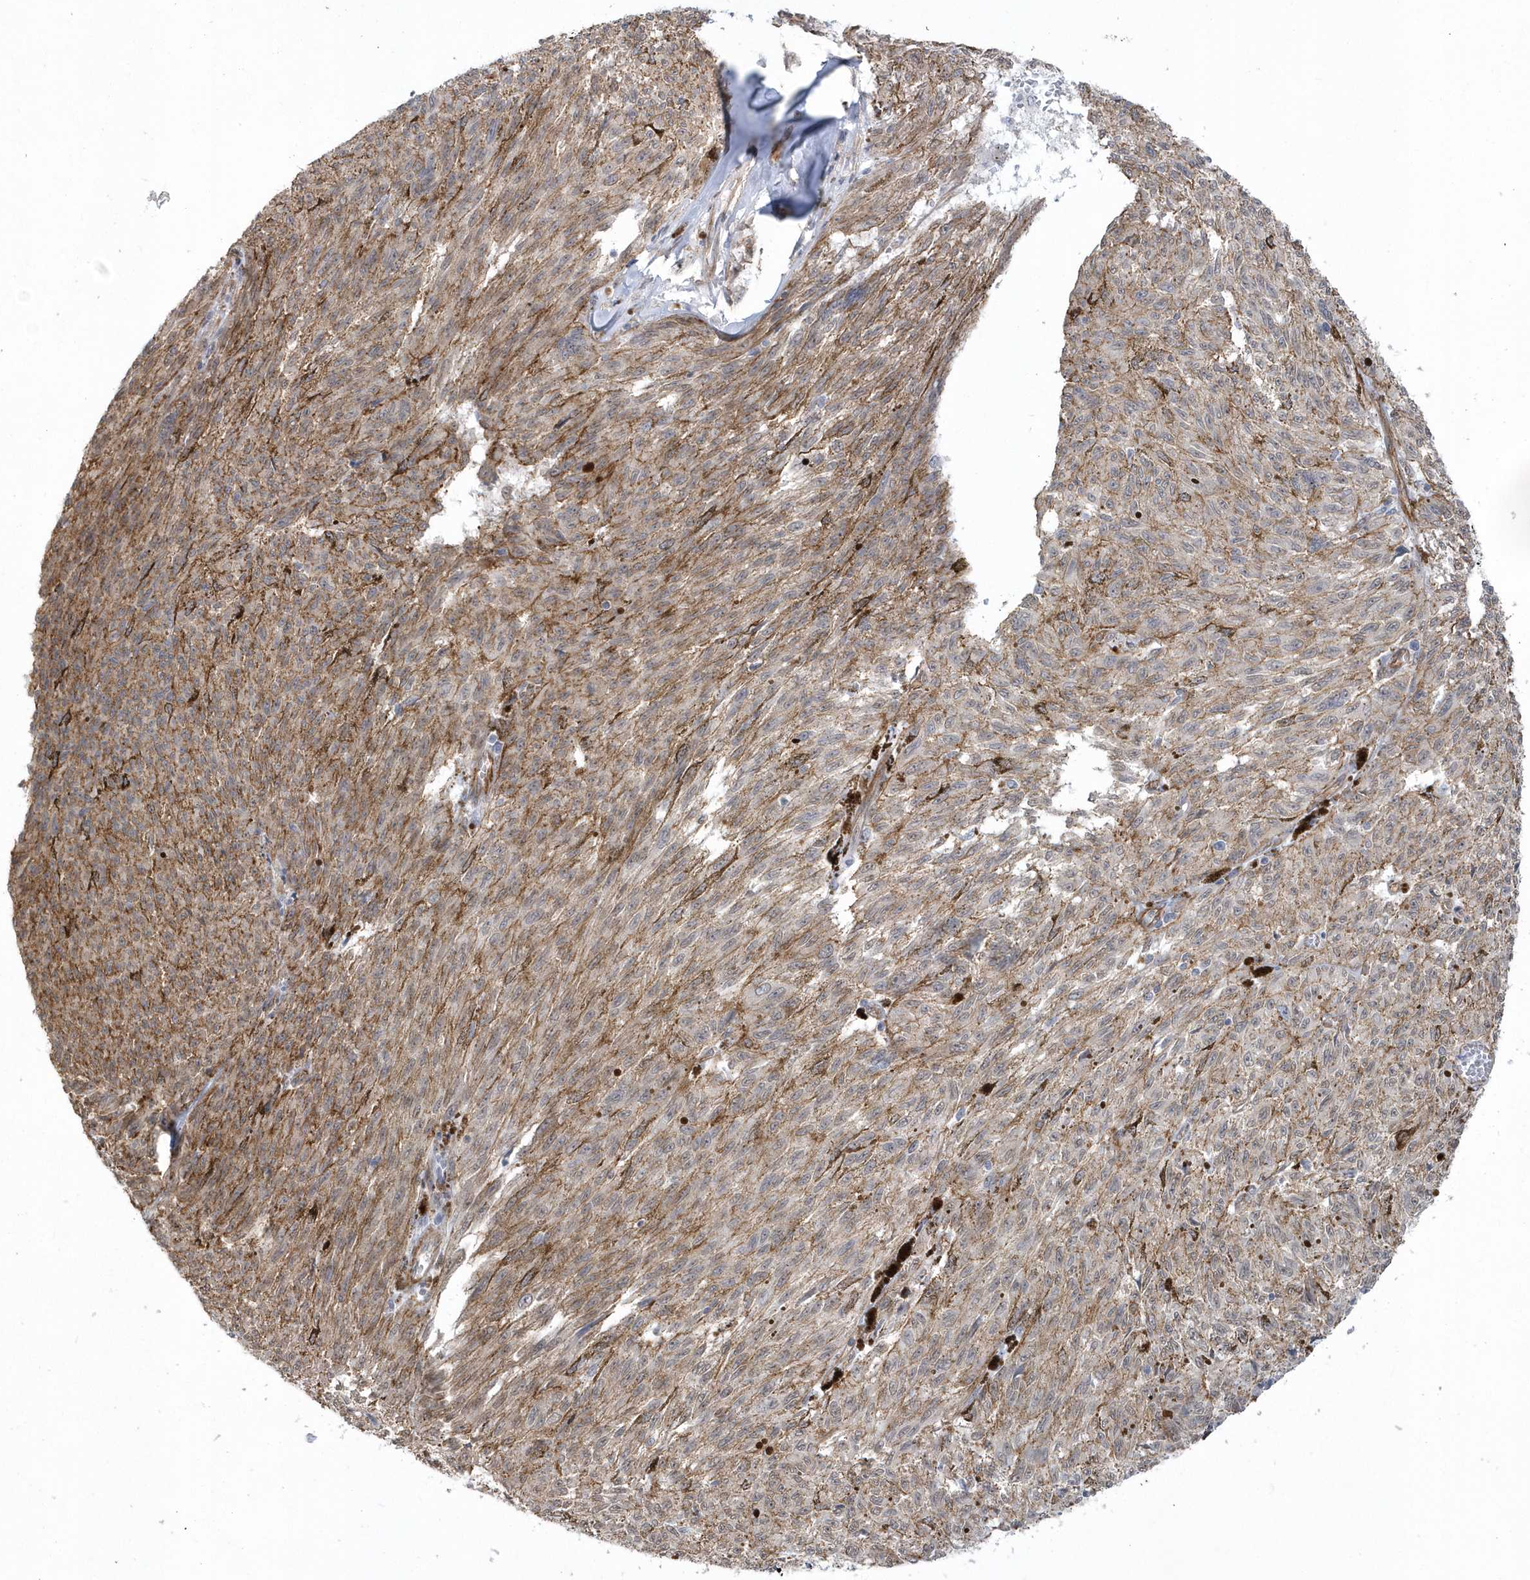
{"staining": {"intensity": "moderate", "quantity": ">75%", "location": "cytoplasmic/membranous"}, "tissue": "melanoma", "cell_type": "Tumor cells", "image_type": "cancer", "snomed": [{"axis": "morphology", "description": "Malignant melanoma, NOS"}, {"axis": "topography", "description": "Skin"}], "caption": "Melanoma tissue displays moderate cytoplasmic/membranous staining in approximately >75% of tumor cells", "gene": "RAI14", "patient": {"sex": "female", "age": 72}}